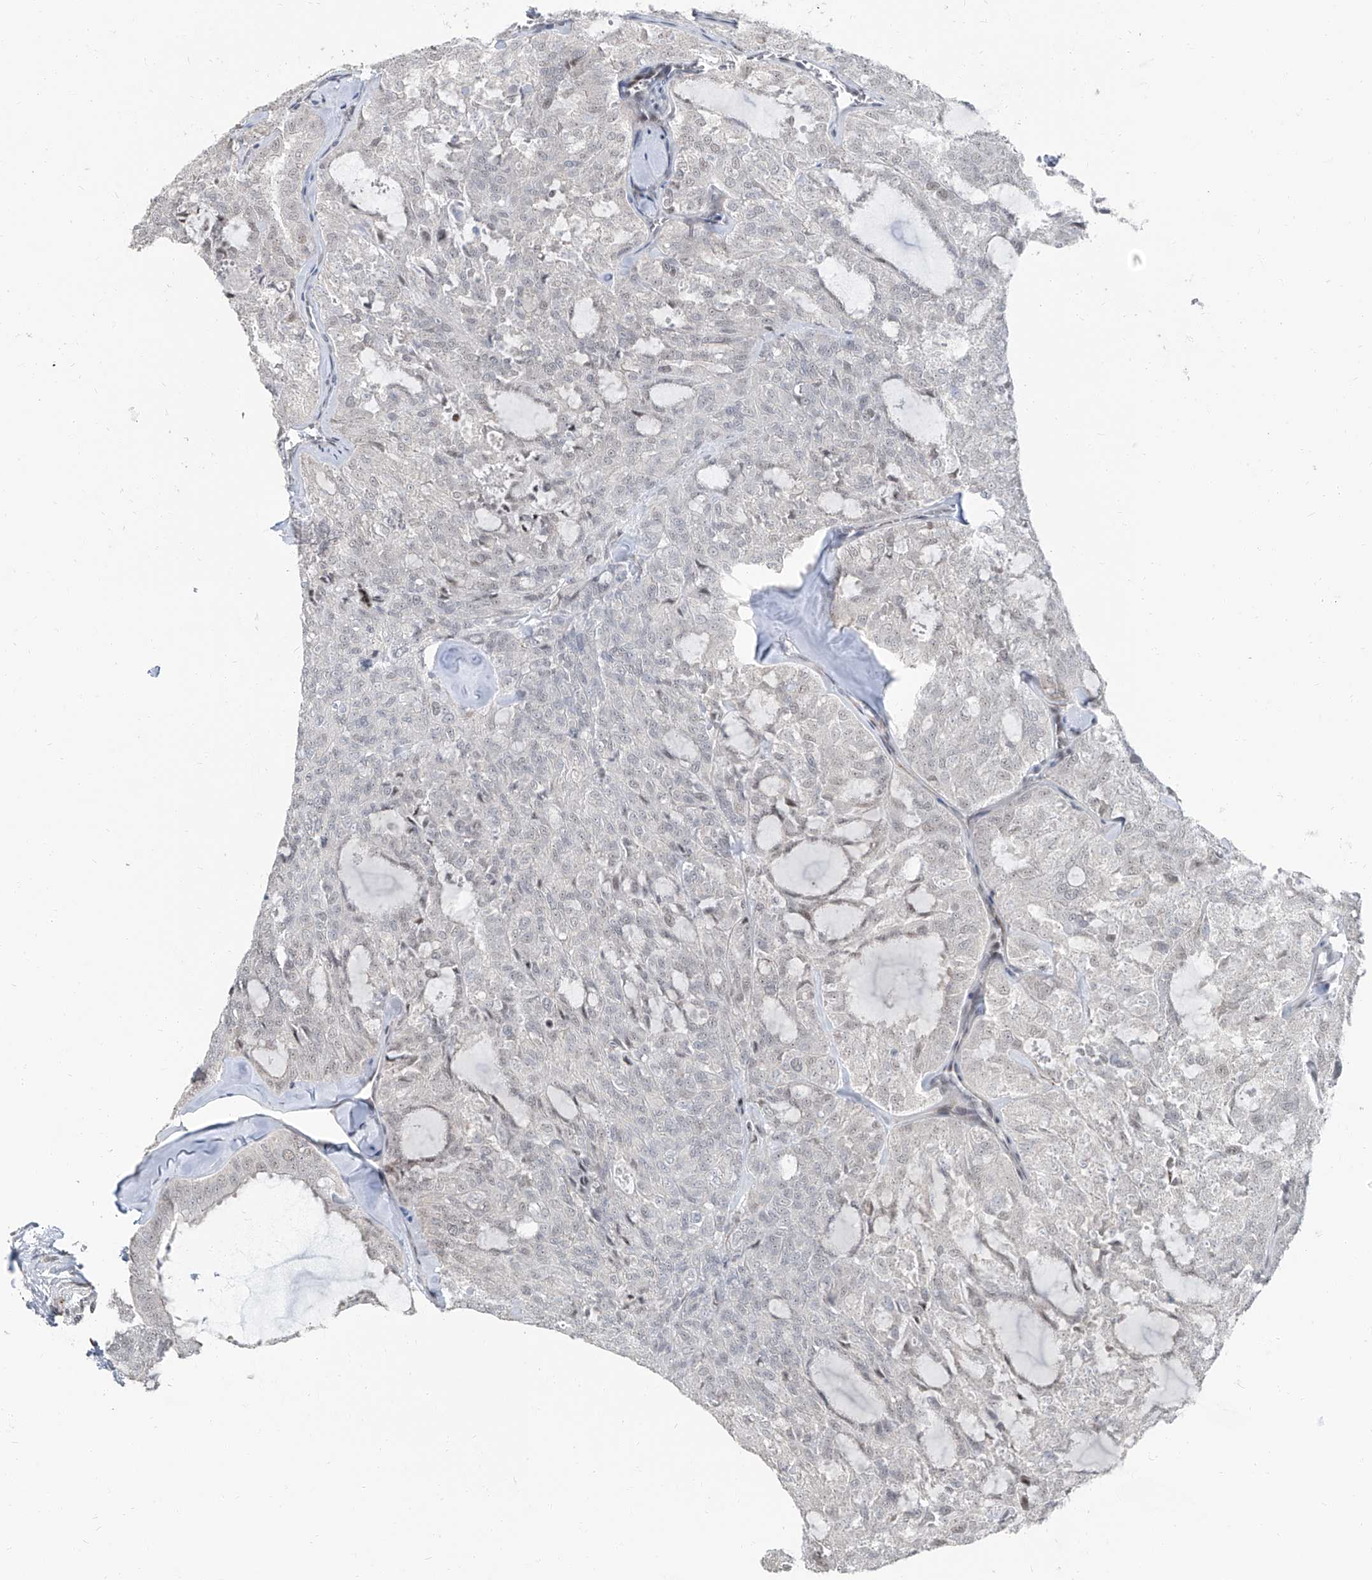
{"staining": {"intensity": "negative", "quantity": "none", "location": "none"}, "tissue": "thyroid cancer", "cell_type": "Tumor cells", "image_type": "cancer", "snomed": [{"axis": "morphology", "description": "Follicular adenoma carcinoma, NOS"}, {"axis": "topography", "description": "Thyroid gland"}], "caption": "Immunohistochemical staining of human thyroid cancer demonstrates no significant expression in tumor cells.", "gene": "TXLNB", "patient": {"sex": "male", "age": 75}}